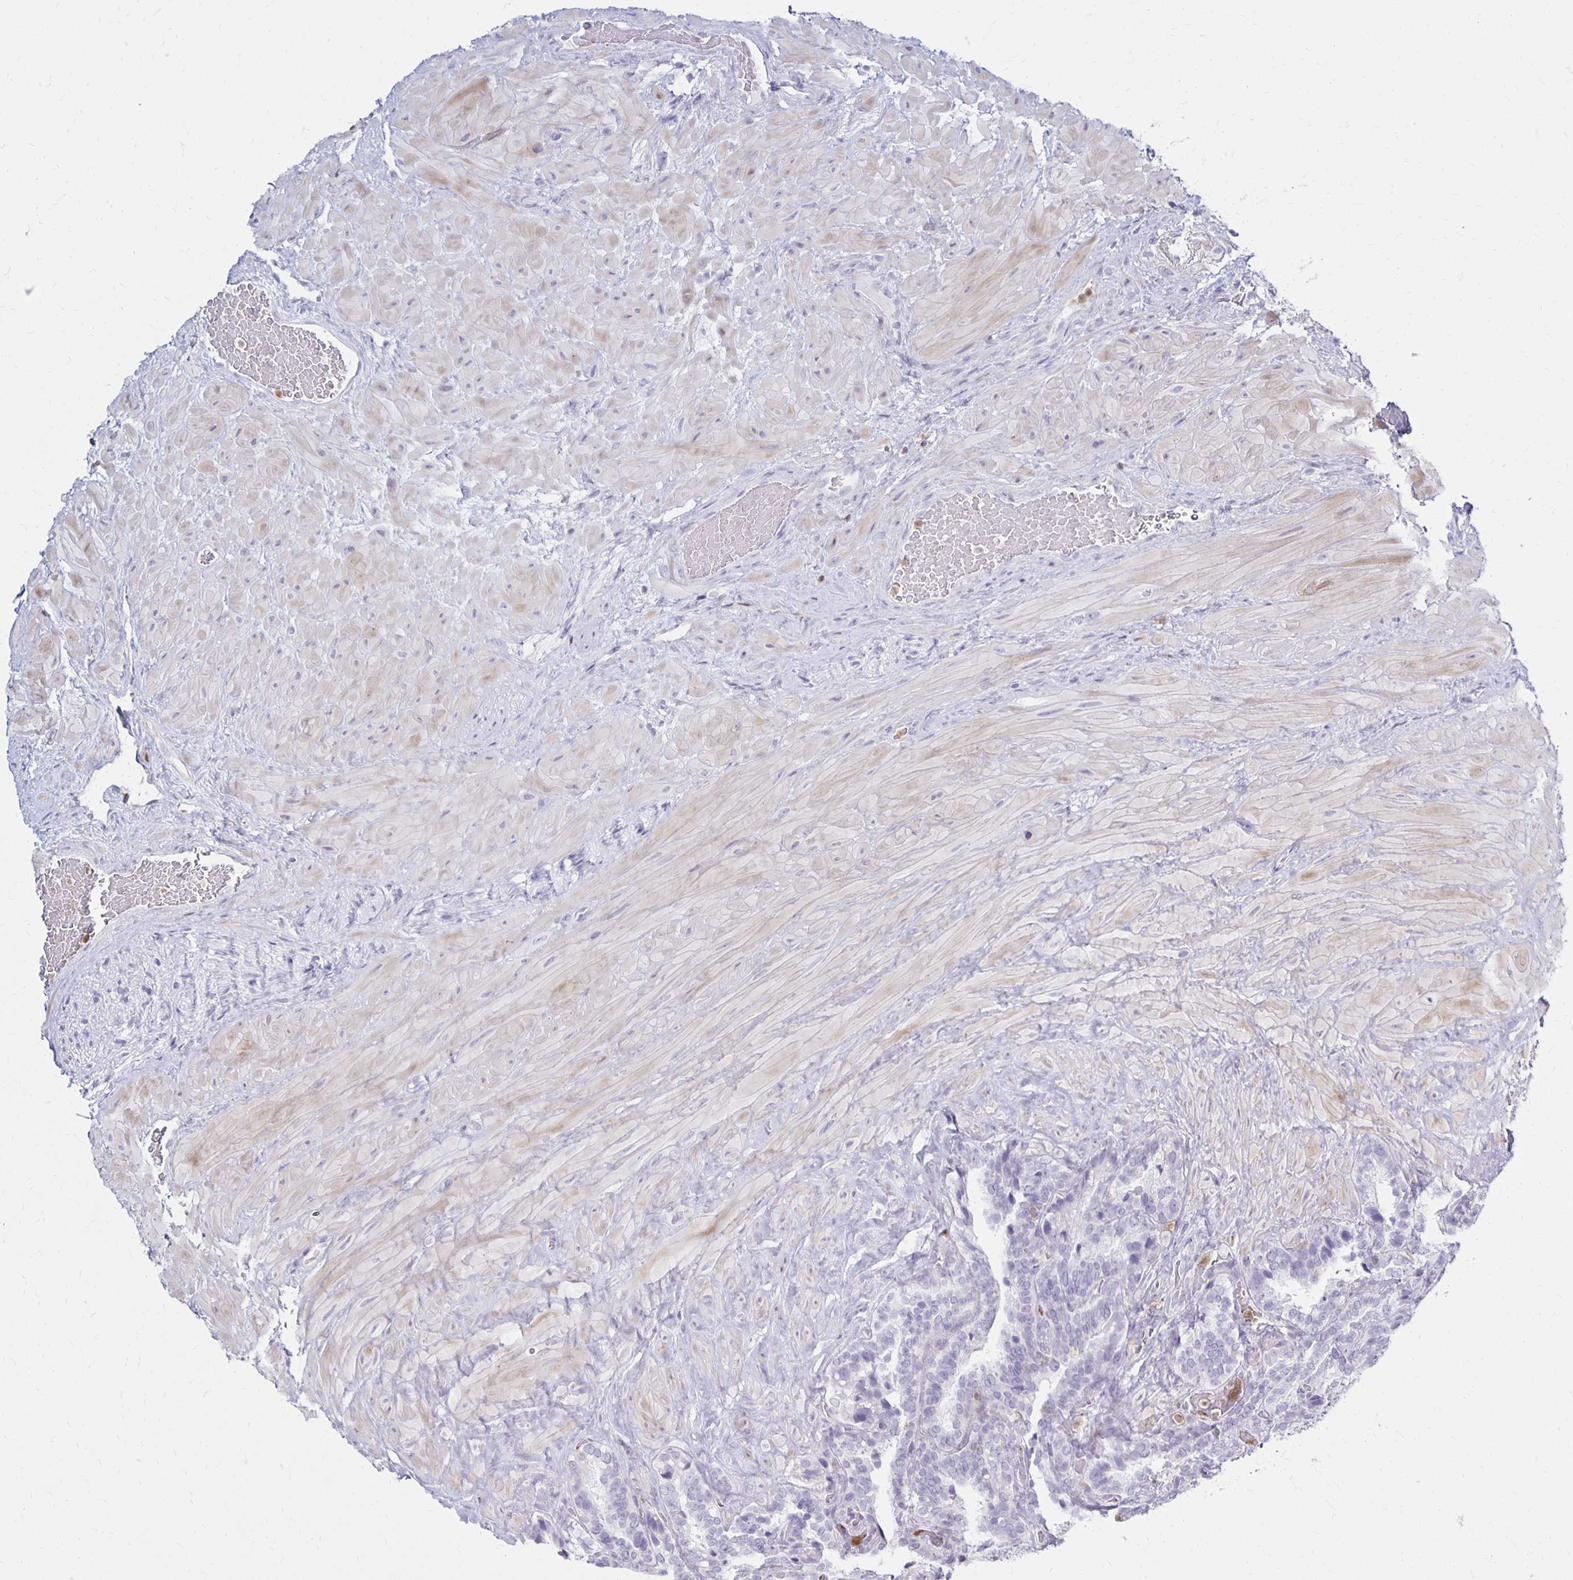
{"staining": {"intensity": "negative", "quantity": "none", "location": "none"}, "tissue": "seminal vesicle", "cell_type": "Glandular cells", "image_type": "normal", "snomed": [{"axis": "morphology", "description": "Normal tissue, NOS"}, {"axis": "topography", "description": "Seminal veicle"}], "caption": "Protein analysis of normal seminal vesicle displays no significant positivity in glandular cells. (DAB immunohistochemistry (IHC) visualized using brightfield microscopy, high magnification).", "gene": "CCL21", "patient": {"sex": "male", "age": 60}}